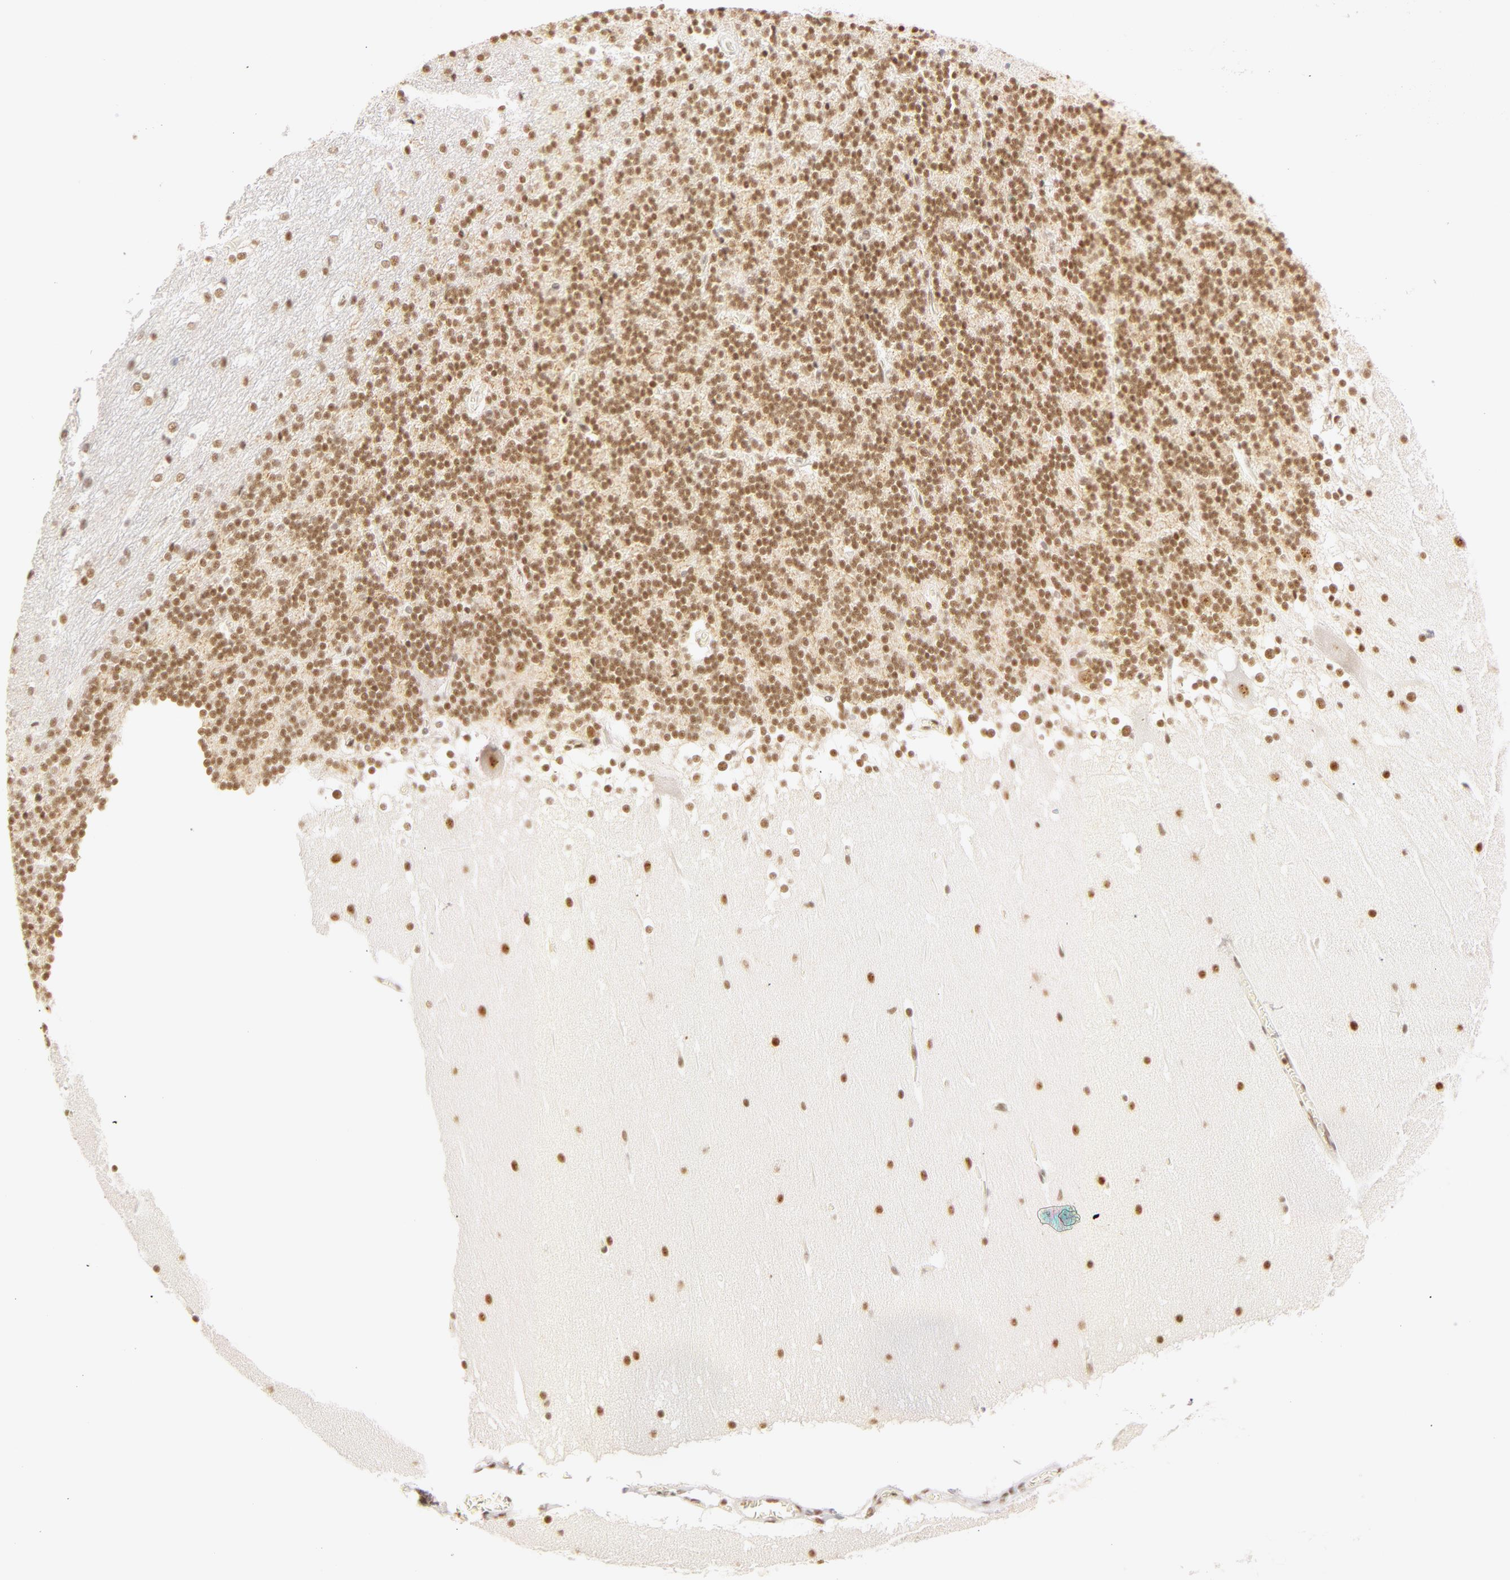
{"staining": {"intensity": "moderate", "quantity": ">75%", "location": "nuclear"}, "tissue": "cerebellum", "cell_type": "Cells in granular layer", "image_type": "normal", "snomed": [{"axis": "morphology", "description": "Normal tissue, NOS"}, {"axis": "topography", "description": "Cerebellum"}], "caption": "The immunohistochemical stain highlights moderate nuclear staining in cells in granular layer of benign cerebellum.", "gene": "RBM39", "patient": {"sex": "female", "age": 19}}